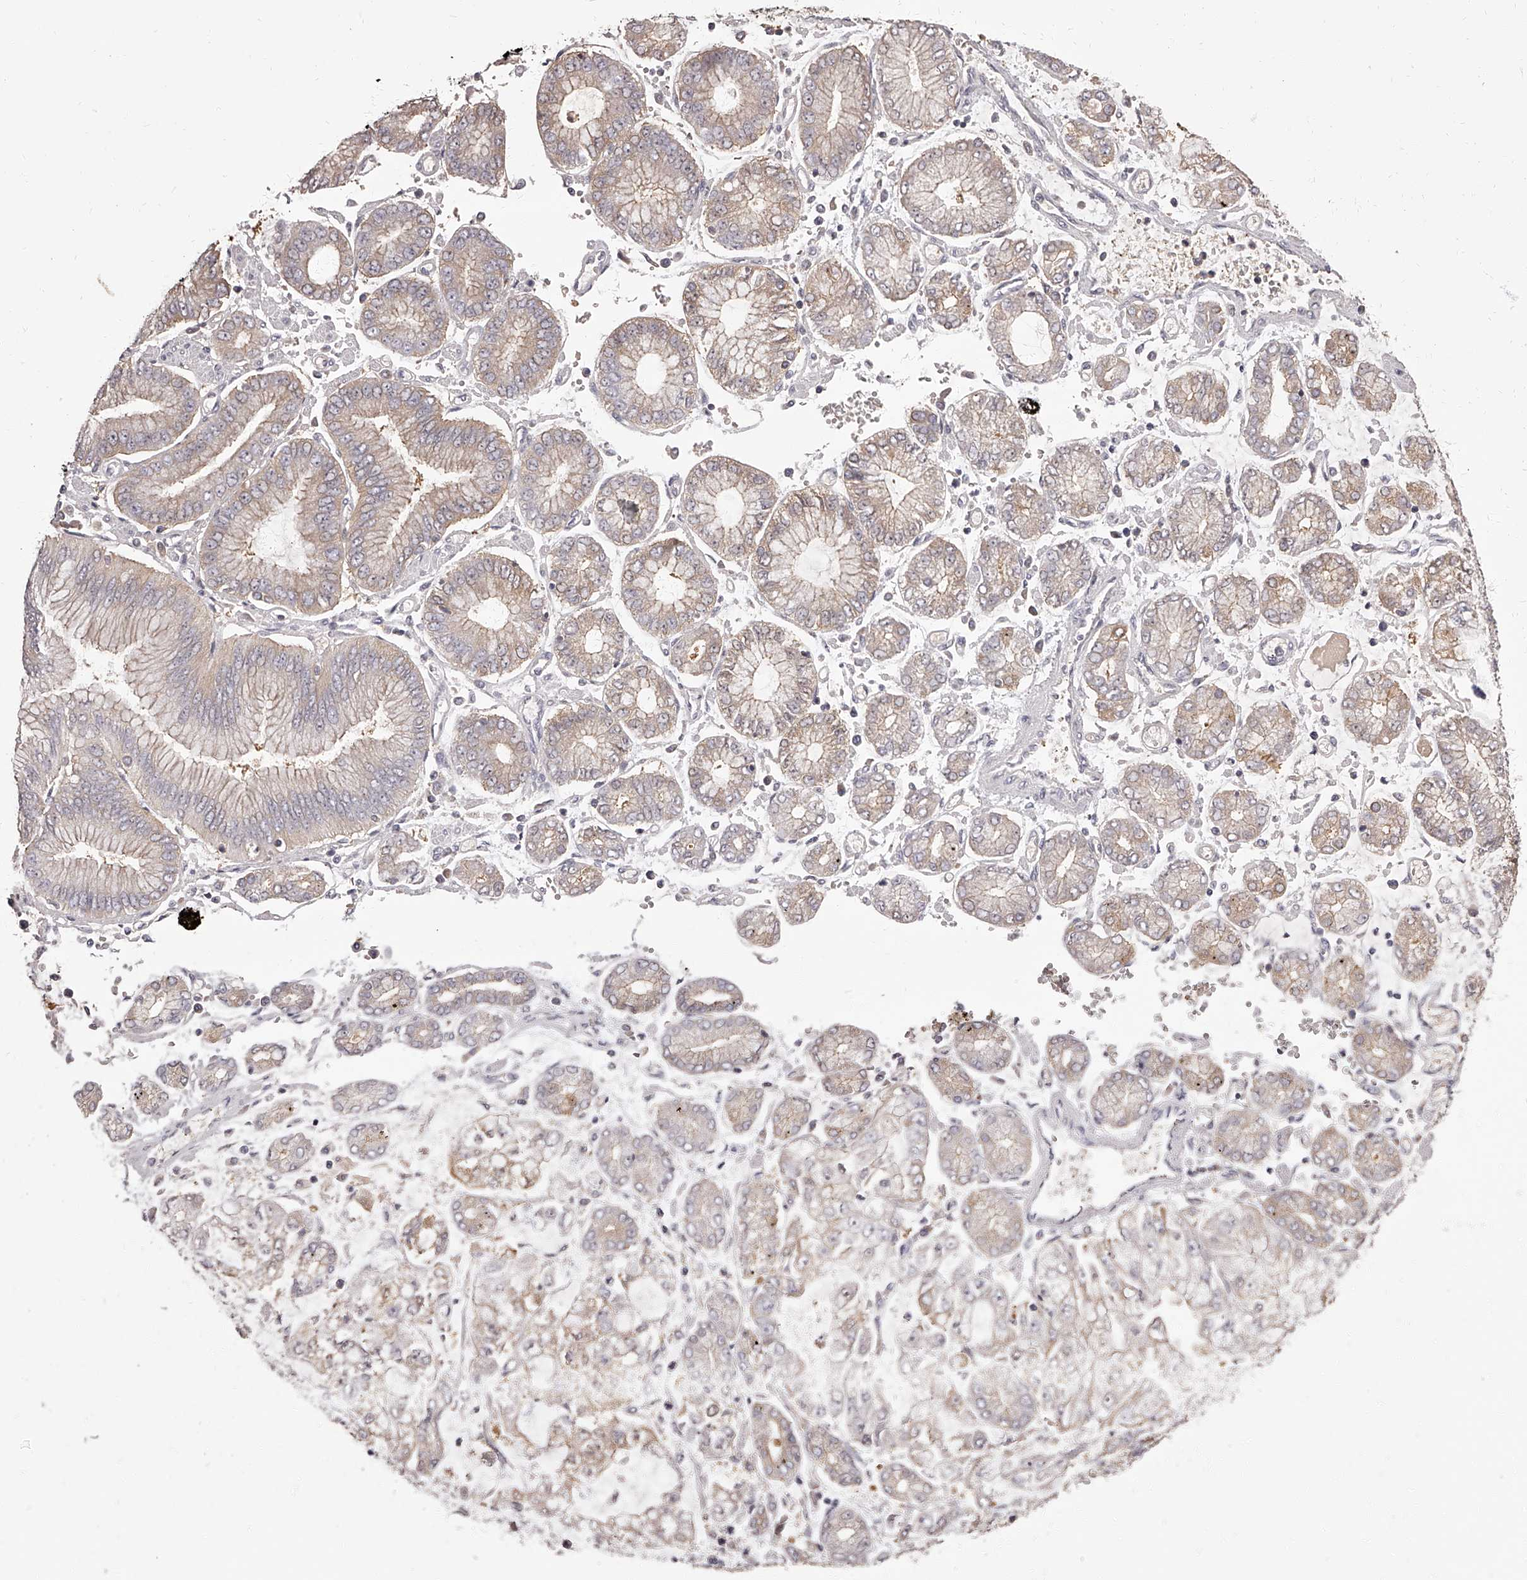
{"staining": {"intensity": "weak", "quantity": "<25%", "location": "cytoplasmic/membranous"}, "tissue": "stomach cancer", "cell_type": "Tumor cells", "image_type": "cancer", "snomed": [{"axis": "morphology", "description": "Adenocarcinoma, NOS"}, {"axis": "topography", "description": "Stomach"}], "caption": "Immunohistochemistry (IHC) histopathology image of neoplastic tissue: adenocarcinoma (stomach) stained with DAB (3,3'-diaminobenzidine) shows no significant protein staining in tumor cells.", "gene": "APEH", "patient": {"sex": "male", "age": 76}}